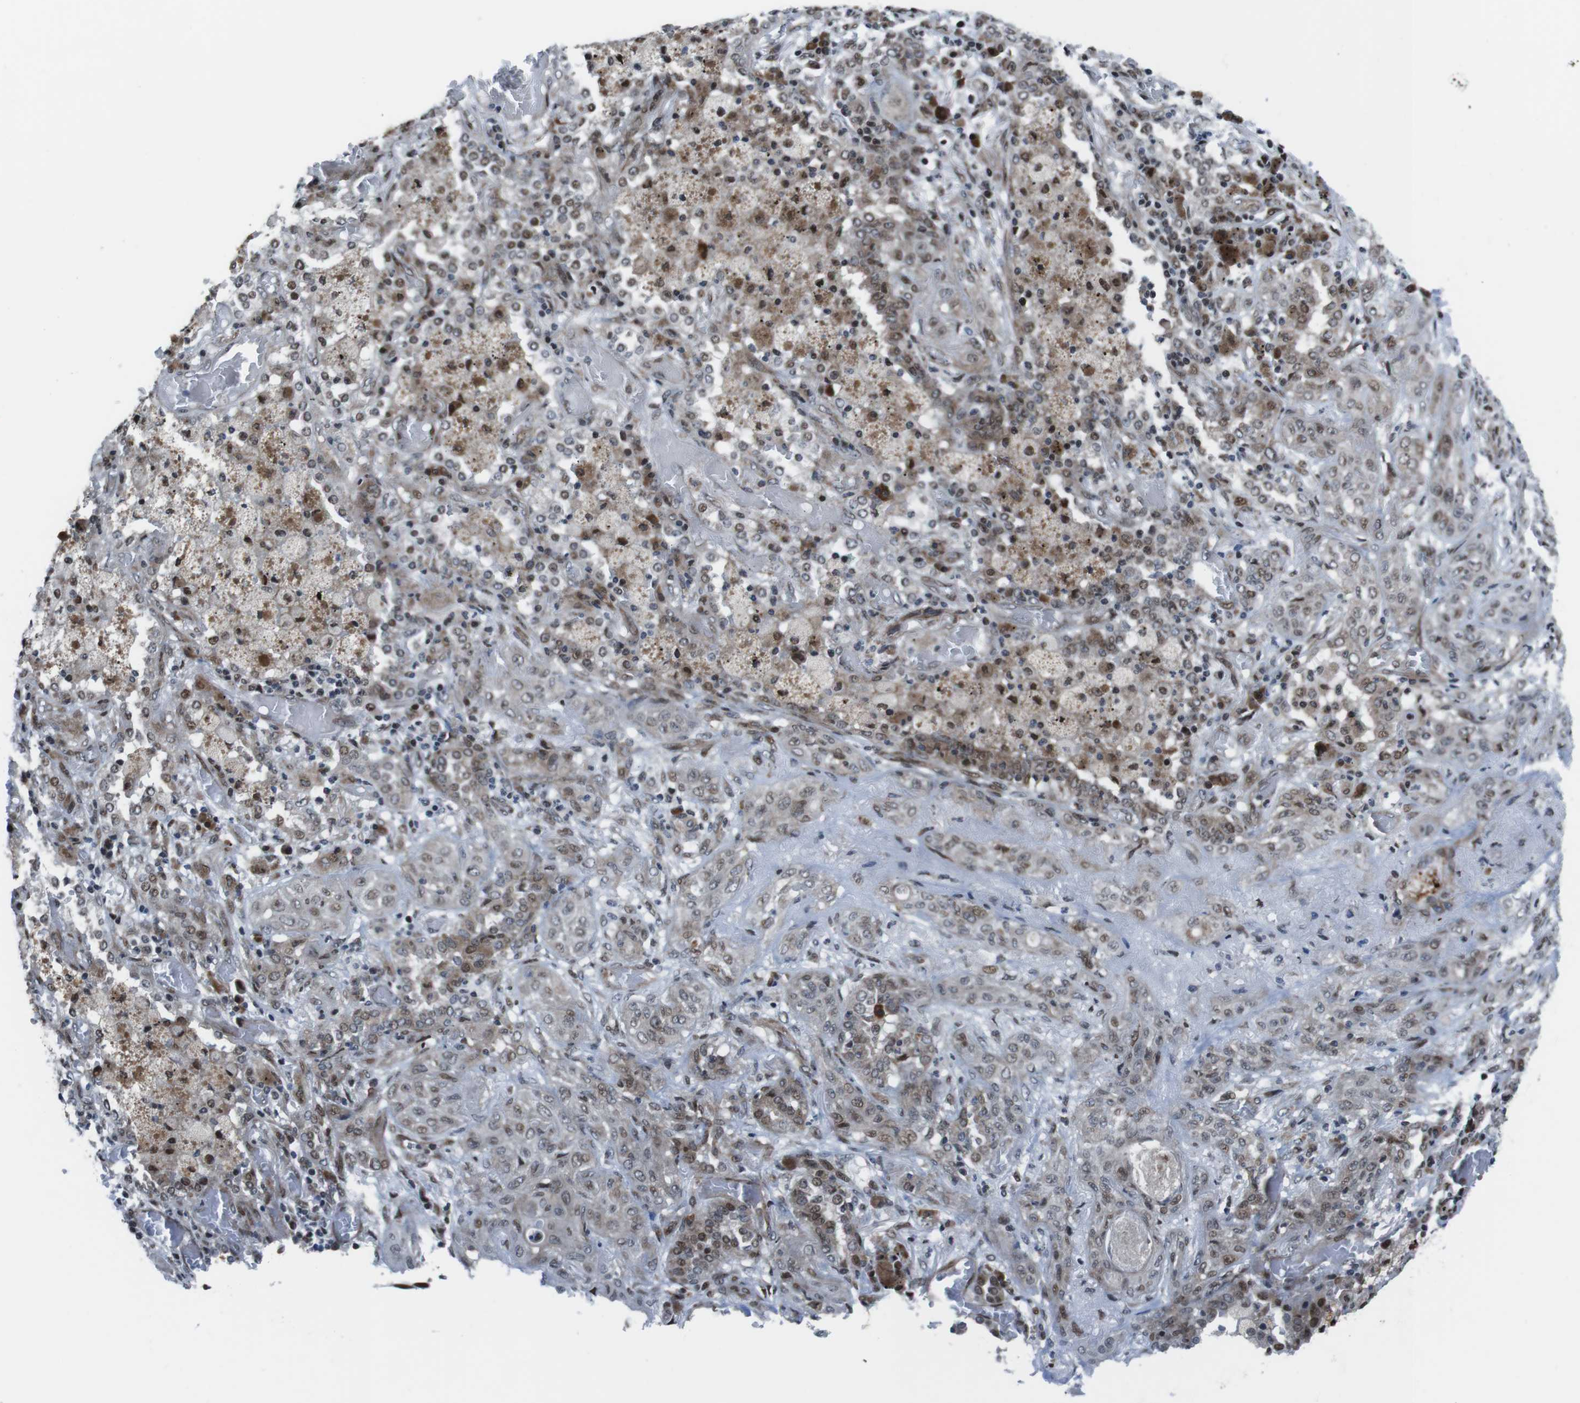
{"staining": {"intensity": "moderate", "quantity": "25%-75%", "location": "cytoplasmic/membranous,nuclear"}, "tissue": "lung cancer", "cell_type": "Tumor cells", "image_type": "cancer", "snomed": [{"axis": "morphology", "description": "Squamous cell carcinoma, NOS"}, {"axis": "topography", "description": "Lung"}], "caption": "Brown immunohistochemical staining in human lung cancer exhibits moderate cytoplasmic/membranous and nuclear positivity in approximately 25%-75% of tumor cells.", "gene": "PBRM1", "patient": {"sex": "female", "age": 47}}